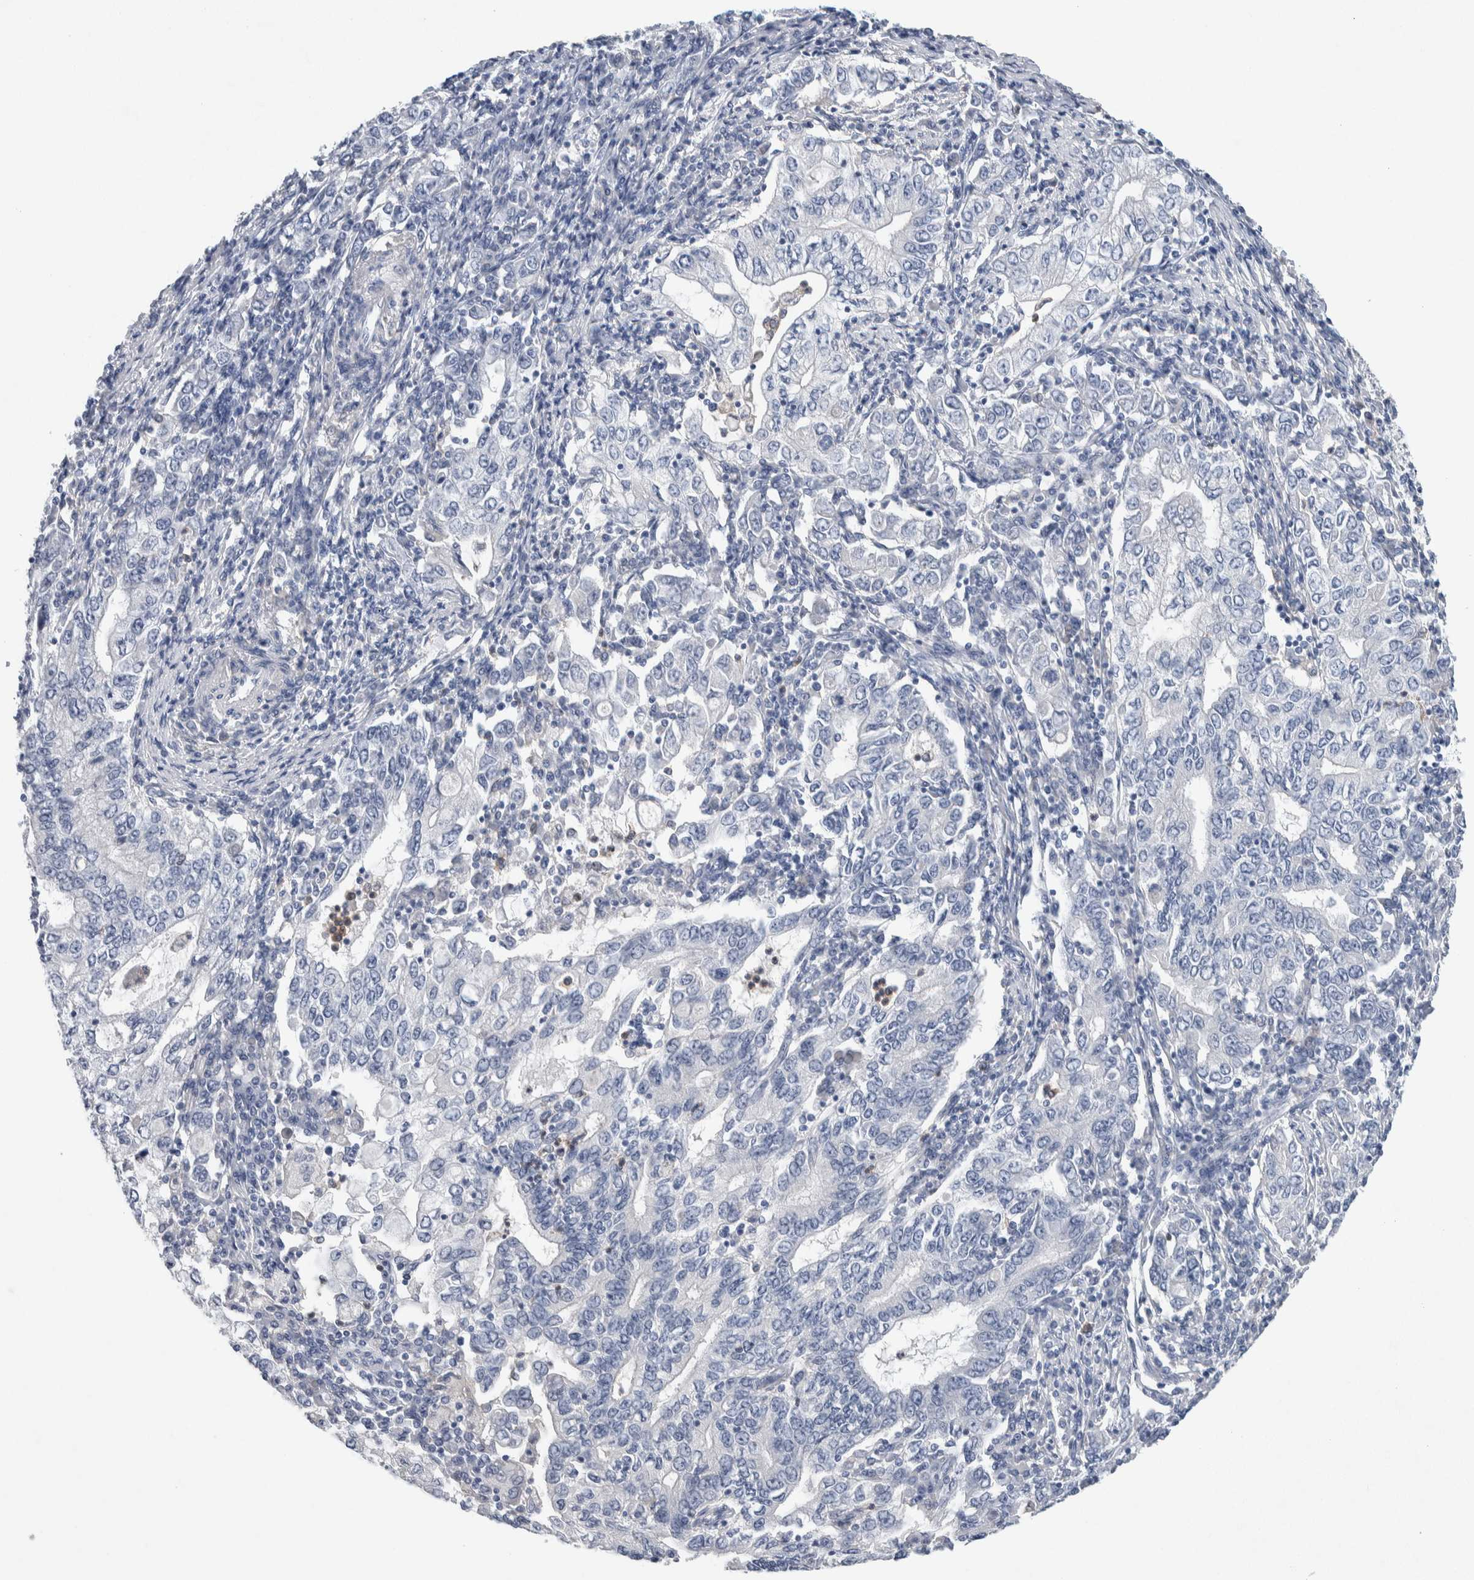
{"staining": {"intensity": "negative", "quantity": "none", "location": "none"}, "tissue": "stomach cancer", "cell_type": "Tumor cells", "image_type": "cancer", "snomed": [{"axis": "morphology", "description": "Adenocarcinoma, NOS"}, {"axis": "topography", "description": "Stomach, lower"}], "caption": "Immunohistochemical staining of human stomach adenocarcinoma displays no significant positivity in tumor cells.", "gene": "NCF2", "patient": {"sex": "female", "age": 72}}